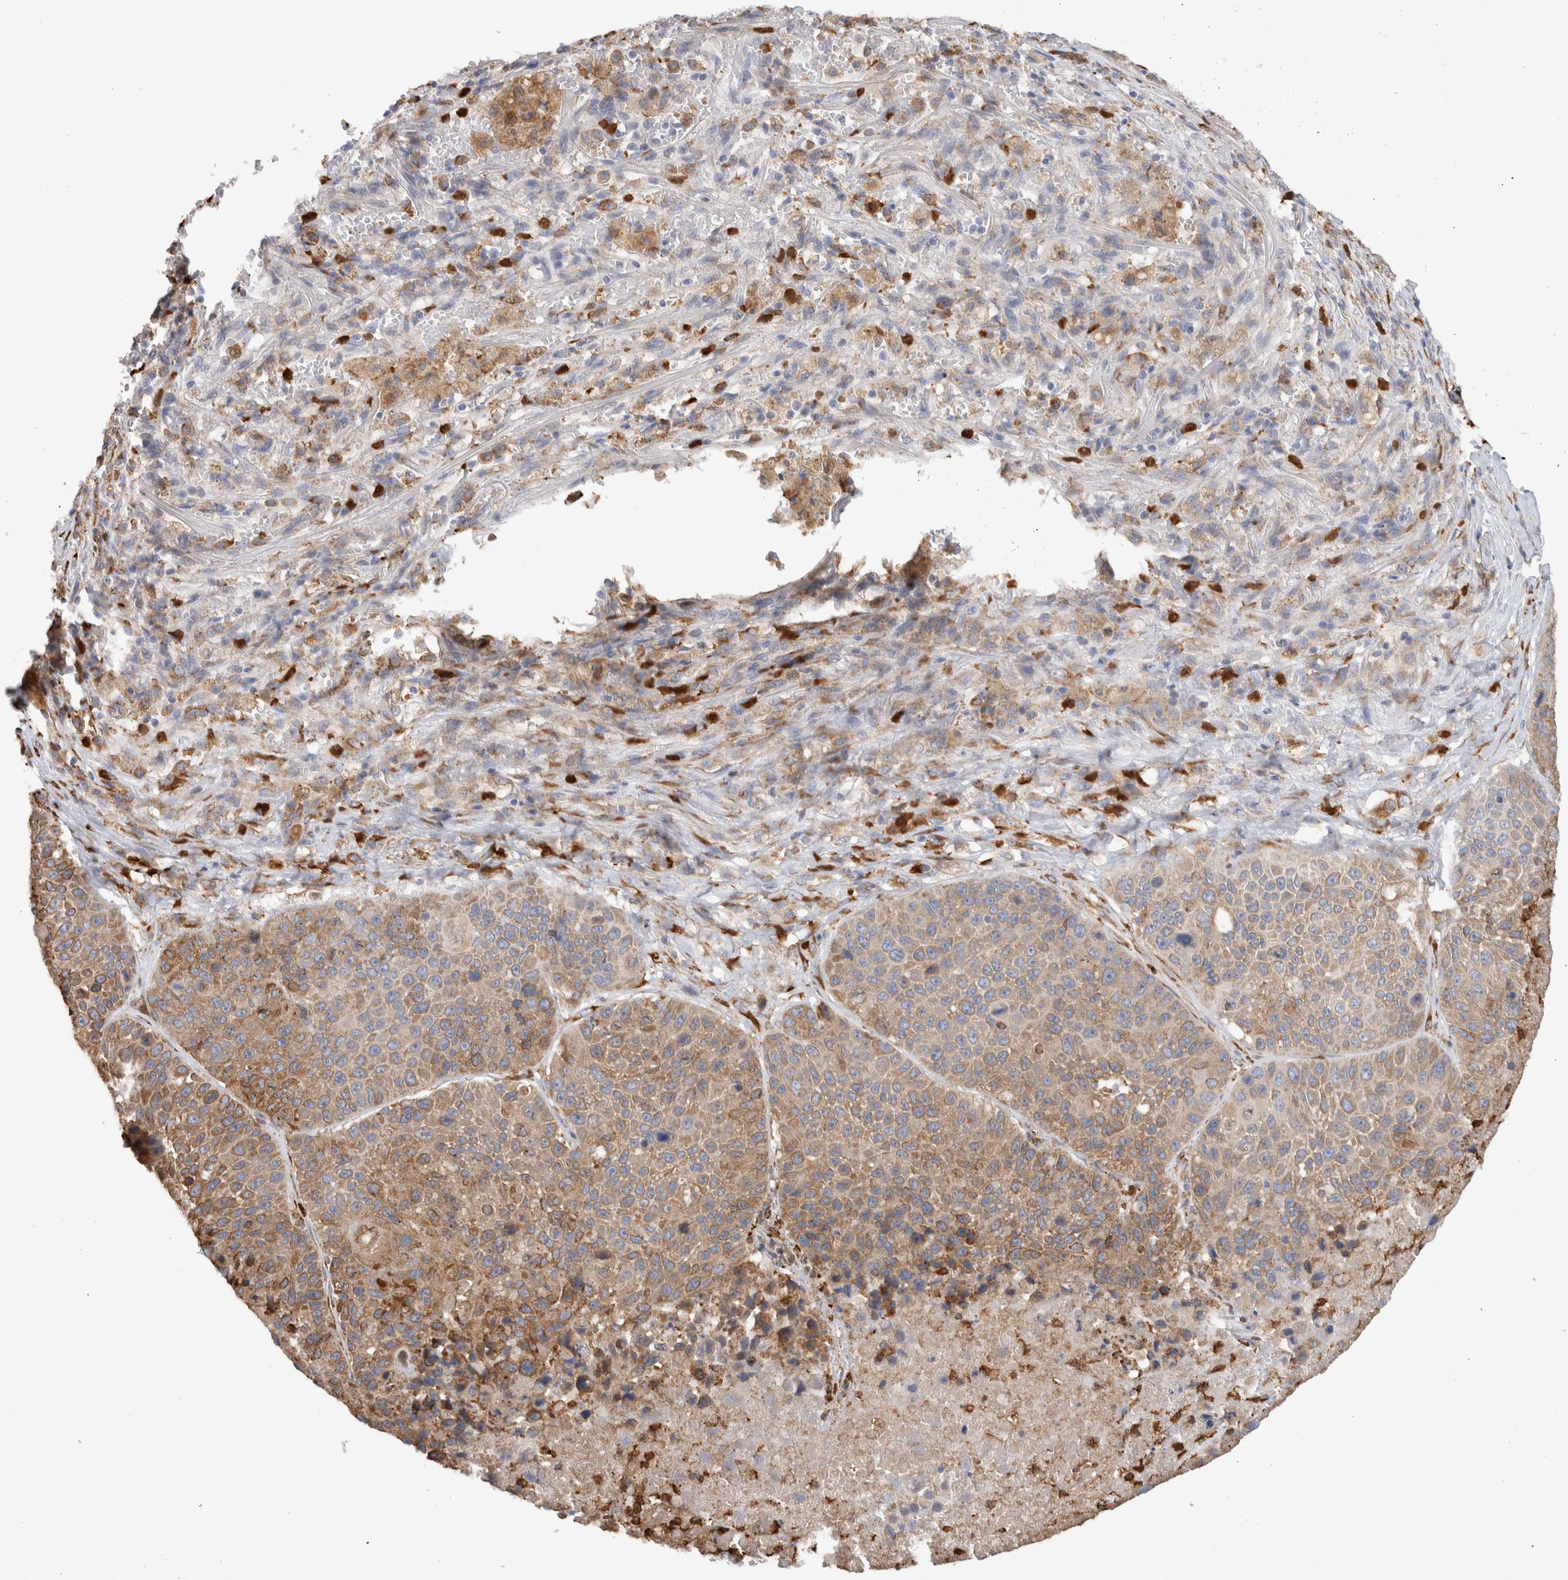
{"staining": {"intensity": "weak", "quantity": ">75%", "location": "cytoplasmic/membranous"}, "tissue": "lung cancer", "cell_type": "Tumor cells", "image_type": "cancer", "snomed": [{"axis": "morphology", "description": "Squamous cell carcinoma, NOS"}, {"axis": "topography", "description": "Lung"}], "caption": "Lung squamous cell carcinoma stained for a protein (brown) shows weak cytoplasmic/membranous positive staining in about >75% of tumor cells.", "gene": "P4HA1", "patient": {"sex": "male", "age": 61}}